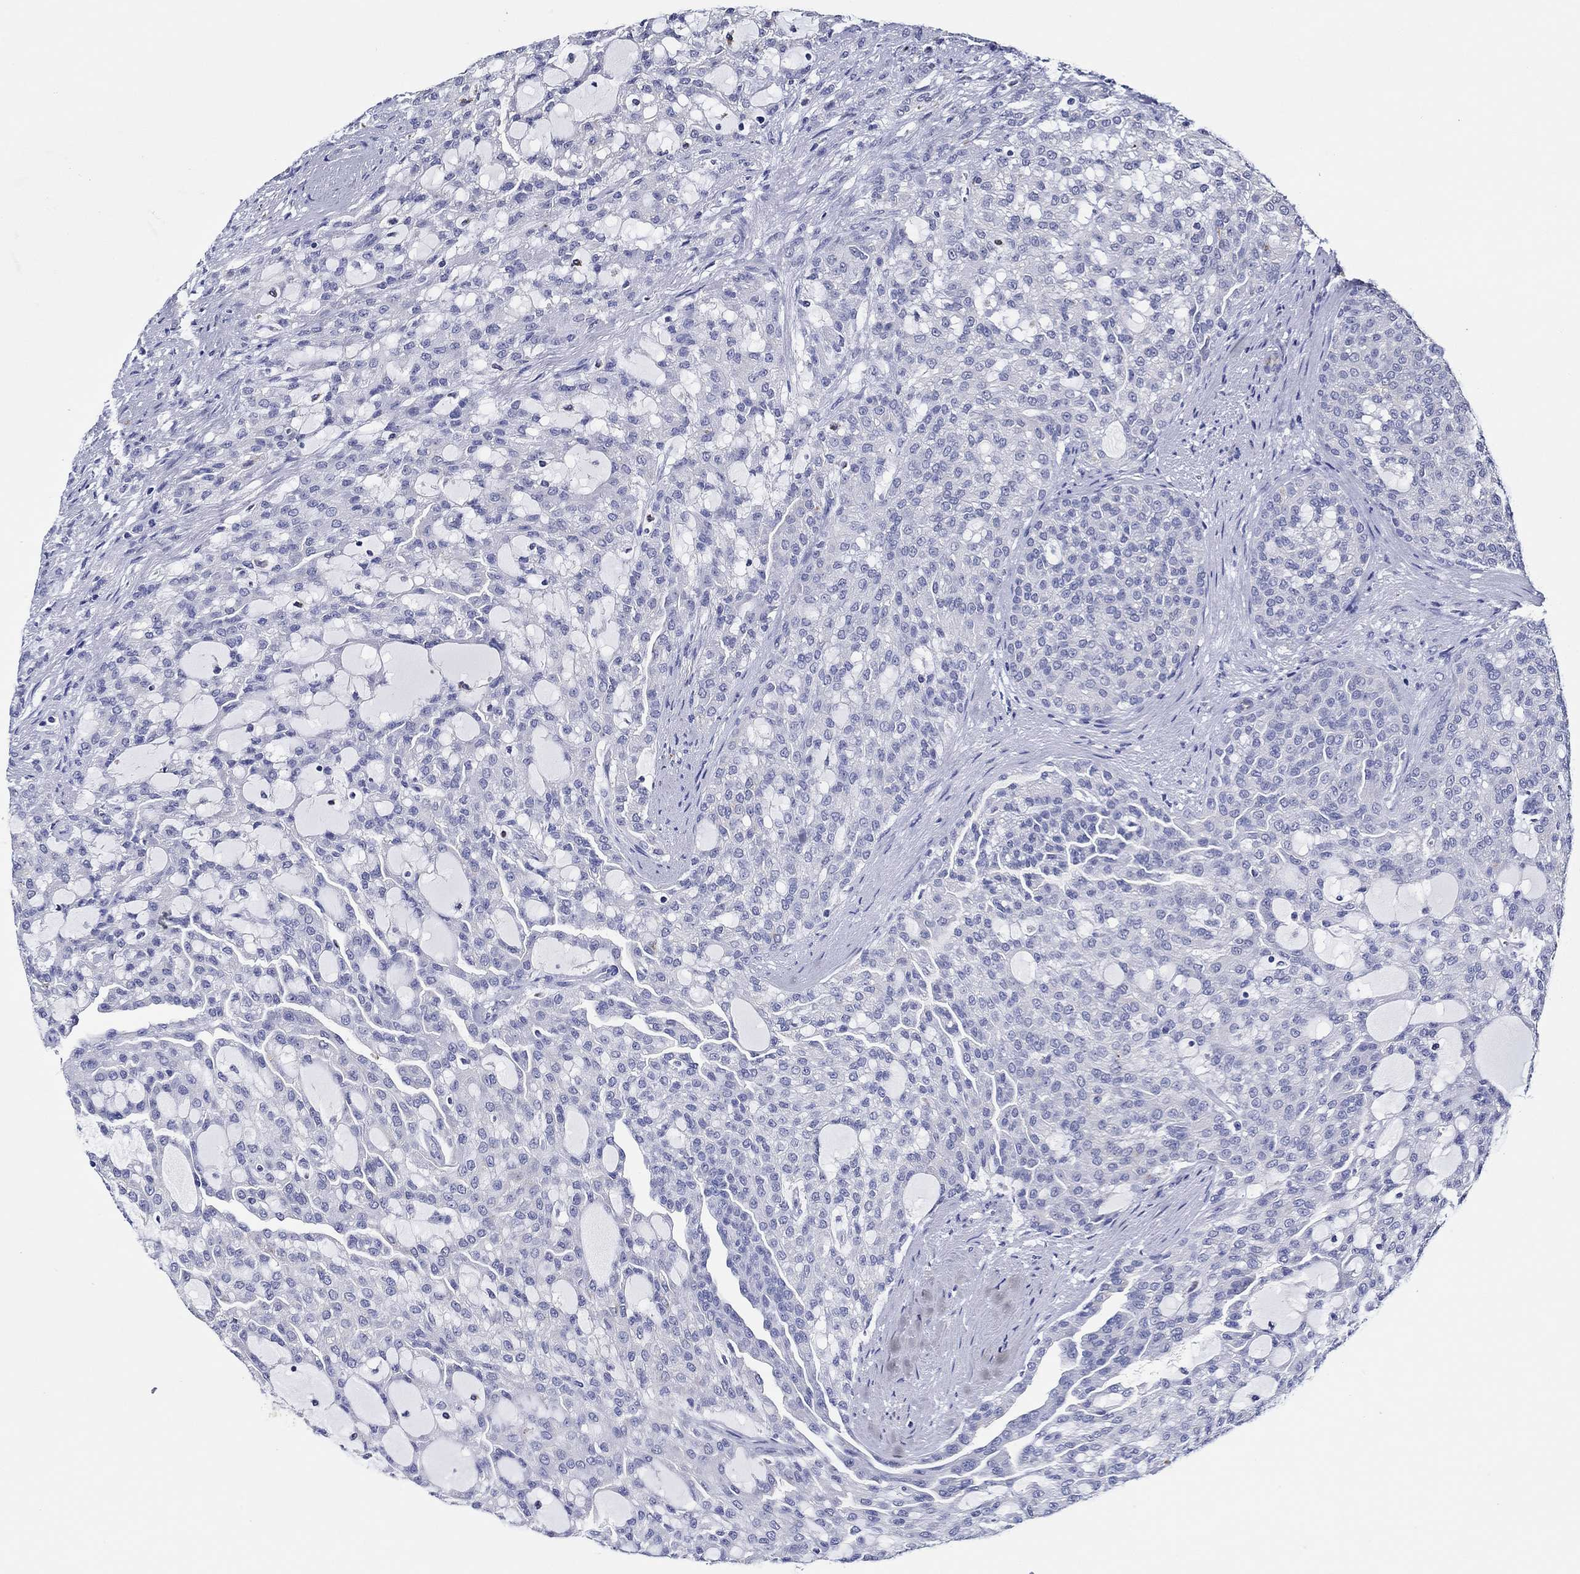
{"staining": {"intensity": "negative", "quantity": "none", "location": "none"}, "tissue": "renal cancer", "cell_type": "Tumor cells", "image_type": "cancer", "snomed": [{"axis": "morphology", "description": "Adenocarcinoma, NOS"}, {"axis": "topography", "description": "Kidney"}], "caption": "A photomicrograph of human renal adenocarcinoma is negative for staining in tumor cells.", "gene": "GATA2", "patient": {"sex": "male", "age": 63}}